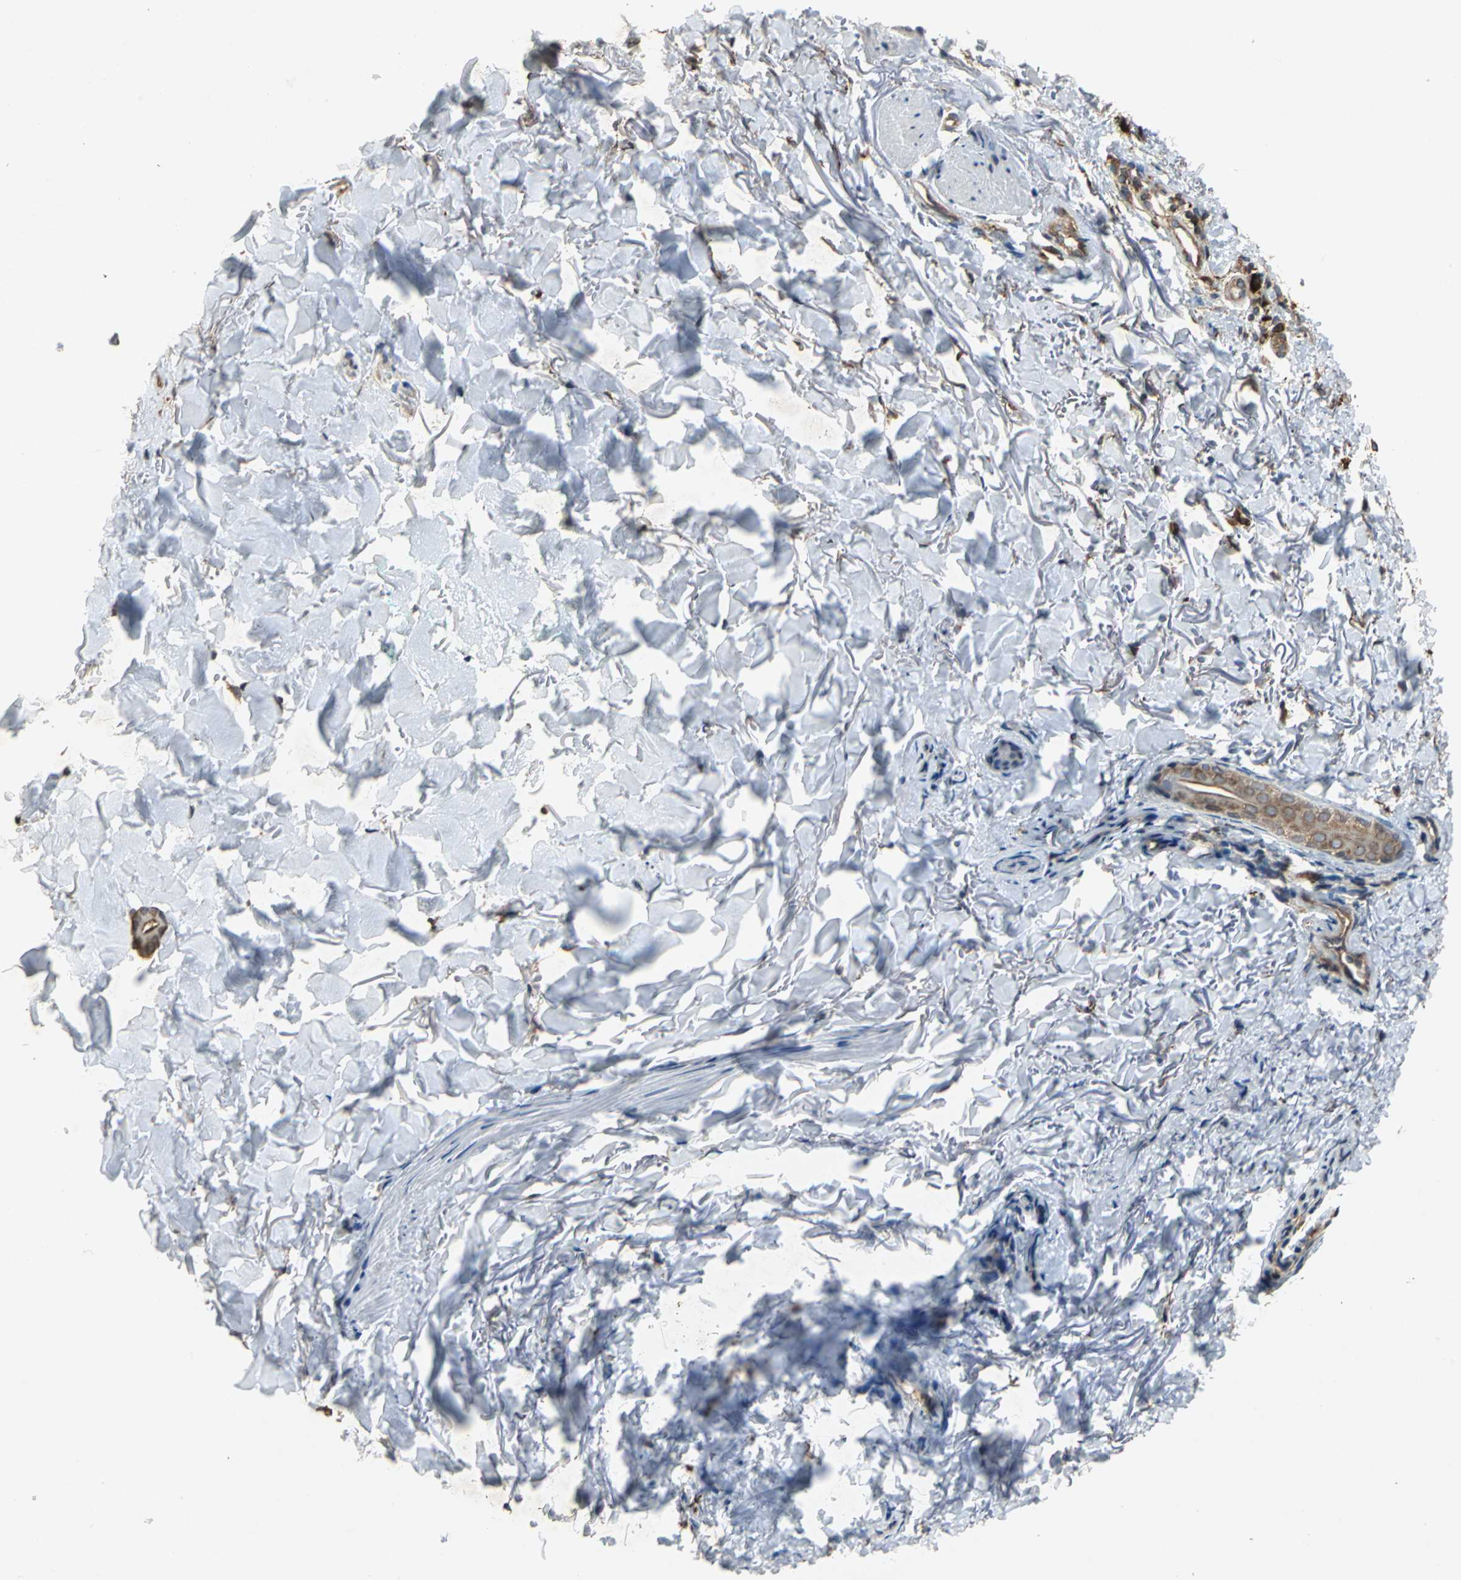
{"staining": {"intensity": "moderate", "quantity": ">75%", "location": "cytoplasmic/membranous"}, "tissue": "skin", "cell_type": "Fibroblasts", "image_type": "normal", "snomed": [{"axis": "morphology", "description": "Normal tissue, NOS"}, {"axis": "topography", "description": "Skin"}], "caption": "Normal skin demonstrates moderate cytoplasmic/membranous positivity in about >75% of fibroblasts, visualized by immunohistochemistry. Nuclei are stained in blue.", "gene": "SYVN1", "patient": {"sex": "male", "age": 71}}